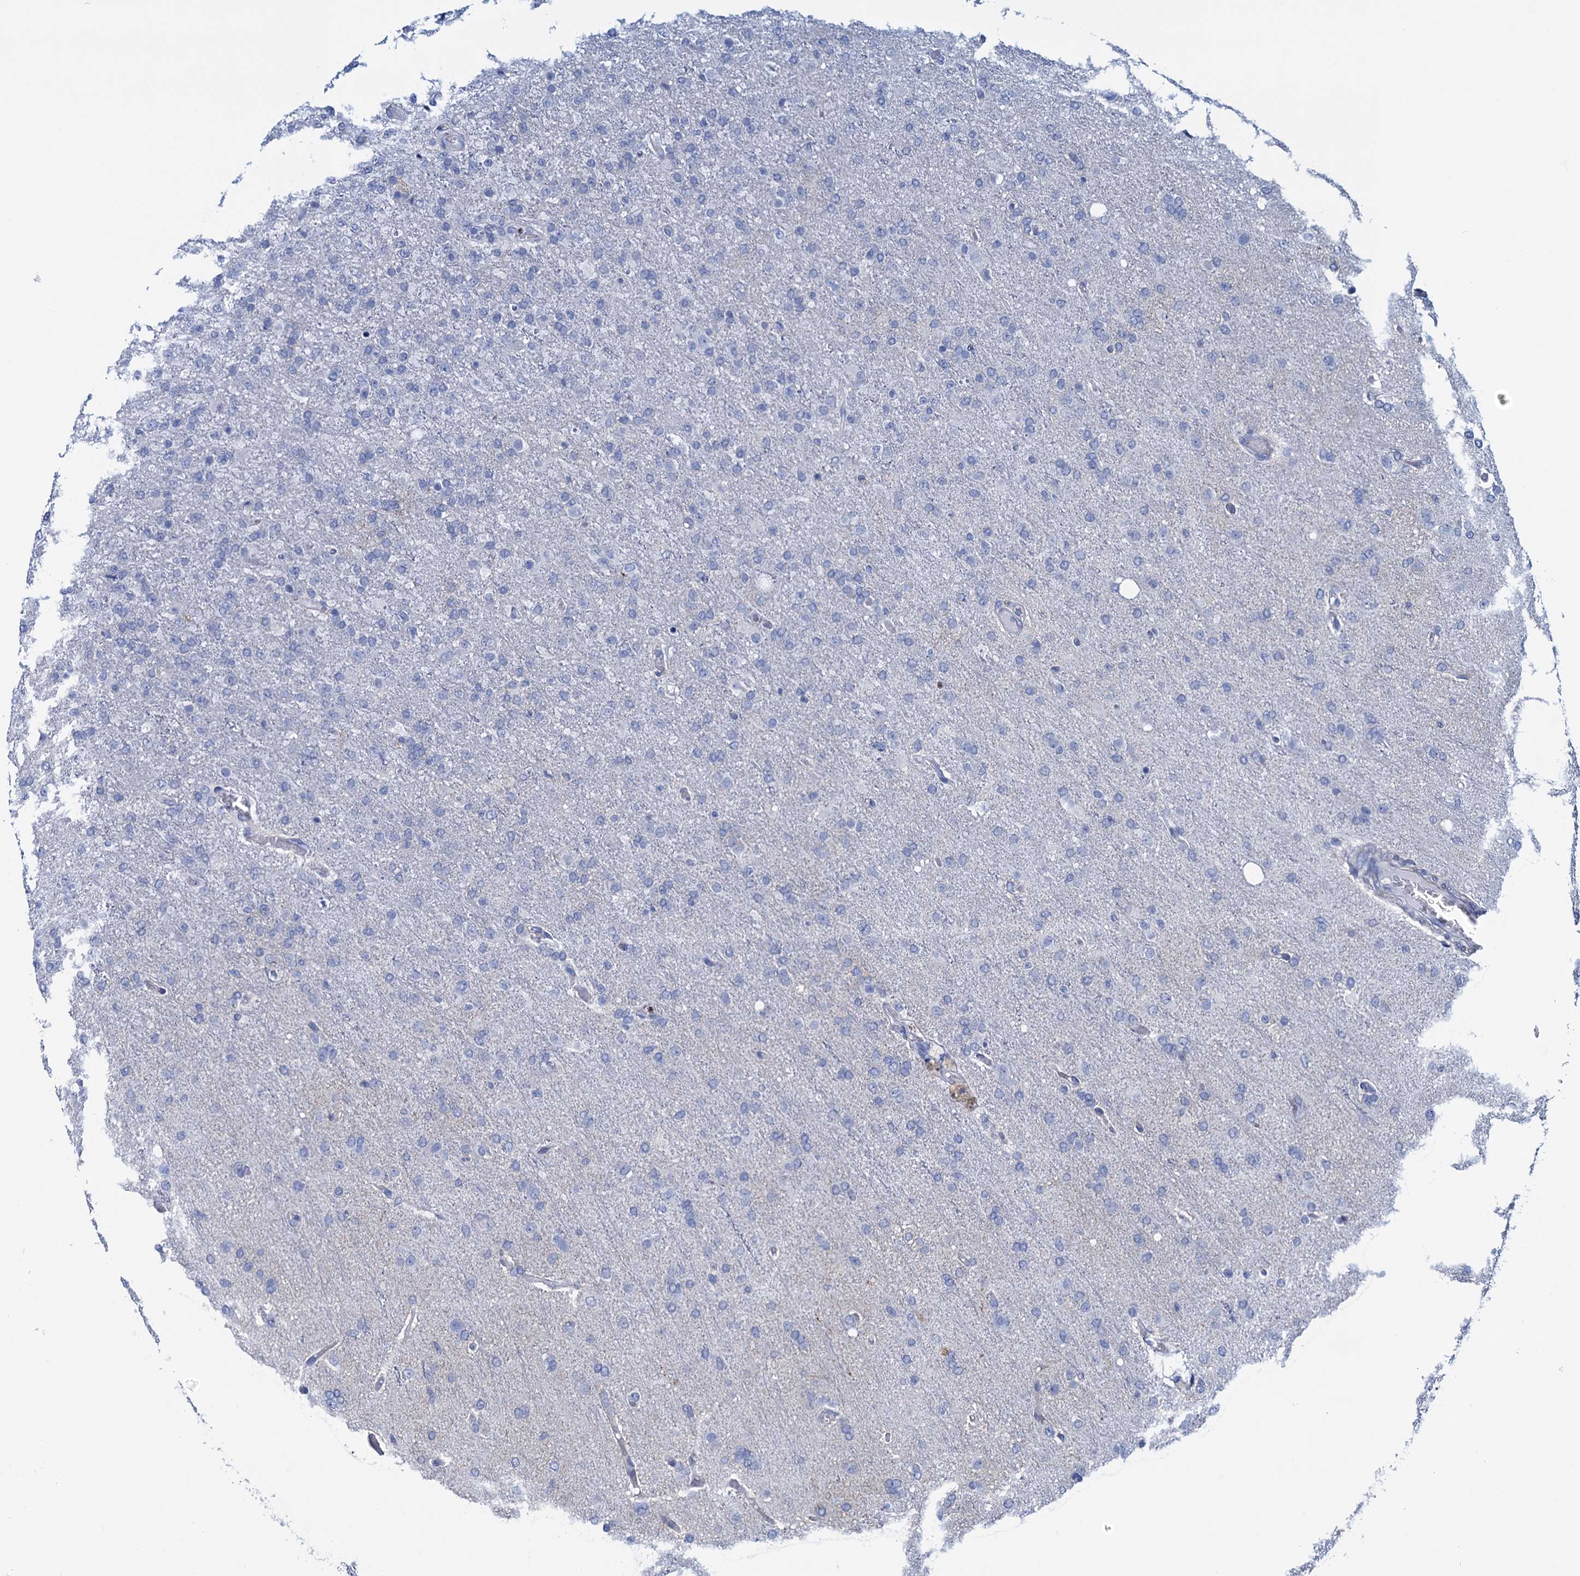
{"staining": {"intensity": "negative", "quantity": "none", "location": "none"}, "tissue": "glioma", "cell_type": "Tumor cells", "image_type": "cancer", "snomed": [{"axis": "morphology", "description": "Glioma, malignant, High grade"}, {"axis": "topography", "description": "Brain"}], "caption": "Malignant glioma (high-grade) was stained to show a protein in brown. There is no significant expression in tumor cells. The staining is performed using DAB (3,3'-diaminobenzidine) brown chromogen with nuclei counter-stained in using hematoxylin.", "gene": "RHCG", "patient": {"sex": "female", "age": 74}}